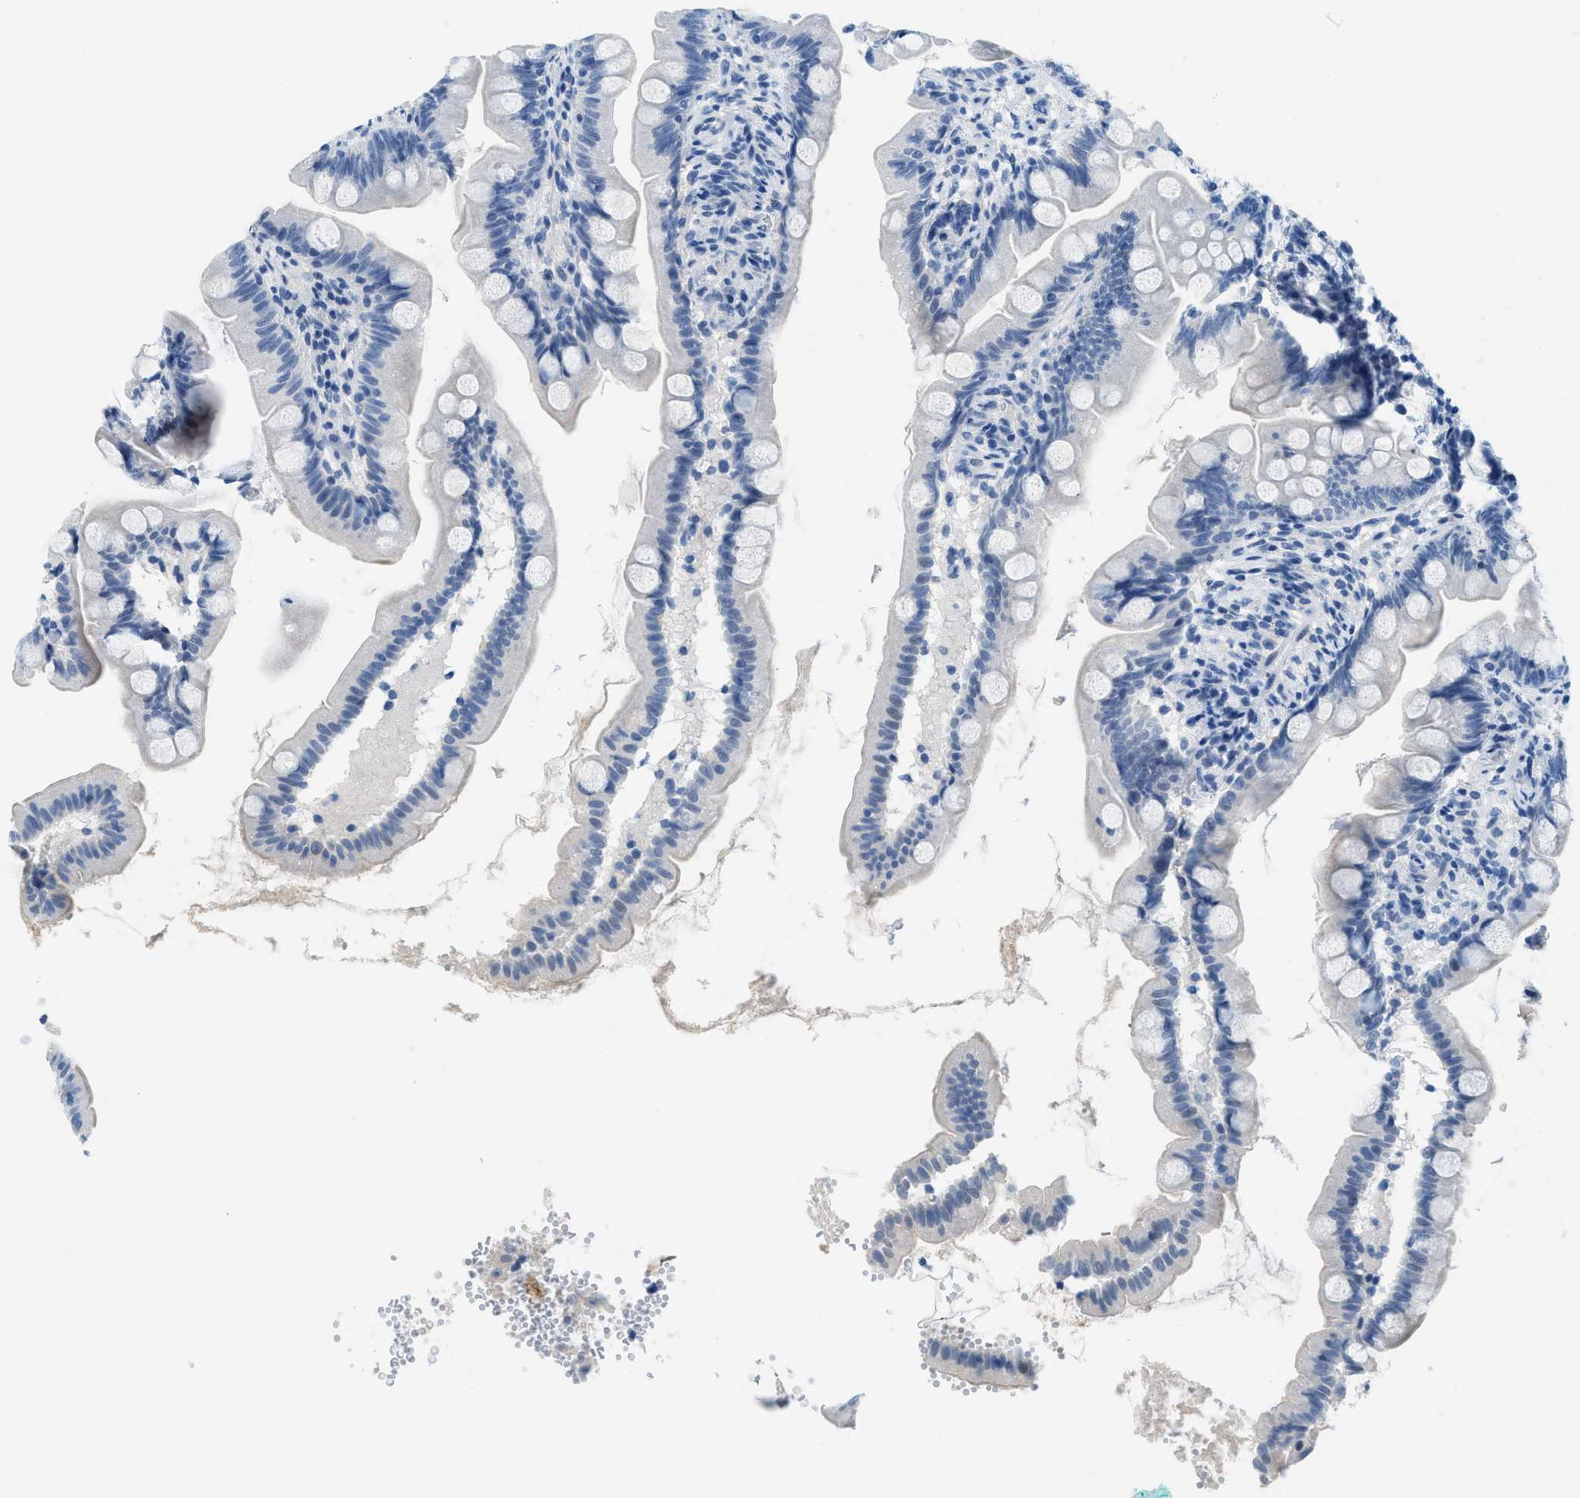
{"staining": {"intensity": "negative", "quantity": "none", "location": "none"}, "tissue": "small intestine", "cell_type": "Glandular cells", "image_type": "normal", "snomed": [{"axis": "morphology", "description": "Normal tissue, NOS"}, {"axis": "topography", "description": "Small intestine"}], "caption": "A micrograph of small intestine stained for a protein displays no brown staining in glandular cells.", "gene": "MBL2", "patient": {"sex": "female", "age": 56}}